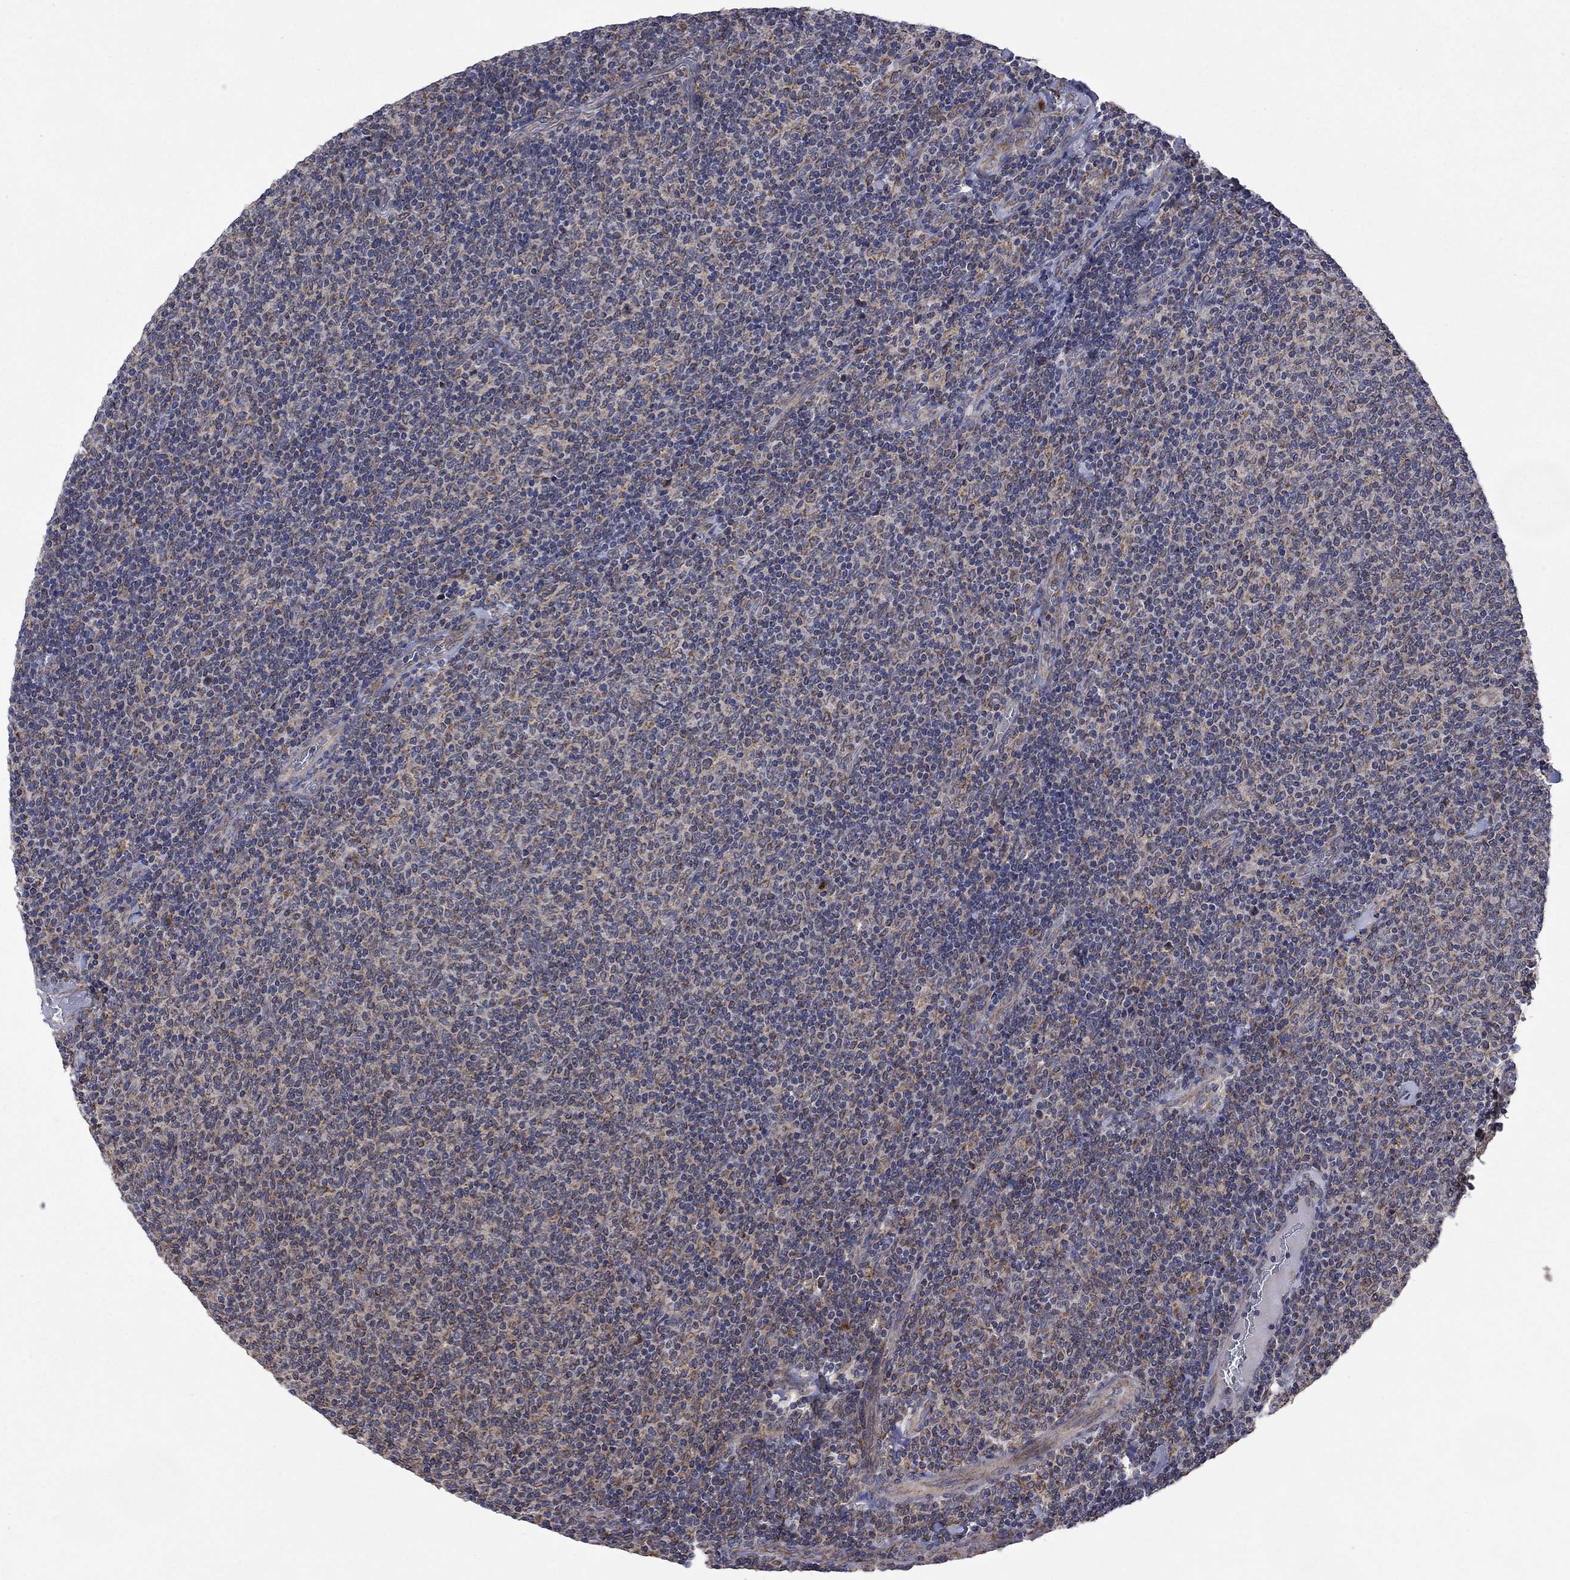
{"staining": {"intensity": "weak", "quantity": "25%-75%", "location": "cytoplasmic/membranous"}, "tissue": "lymphoma", "cell_type": "Tumor cells", "image_type": "cancer", "snomed": [{"axis": "morphology", "description": "Malignant lymphoma, non-Hodgkin's type, Low grade"}, {"axis": "topography", "description": "Lymph node"}], "caption": "Human low-grade malignant lymphoma, non-Hodgkin's type stained for a protein (brown) reveals weak cytoplasmic/membranous positive staining in approximately 25%-75% of tumor cells.", "gene": "FURIN", "patient": {"sex": "male", "age": 52}}